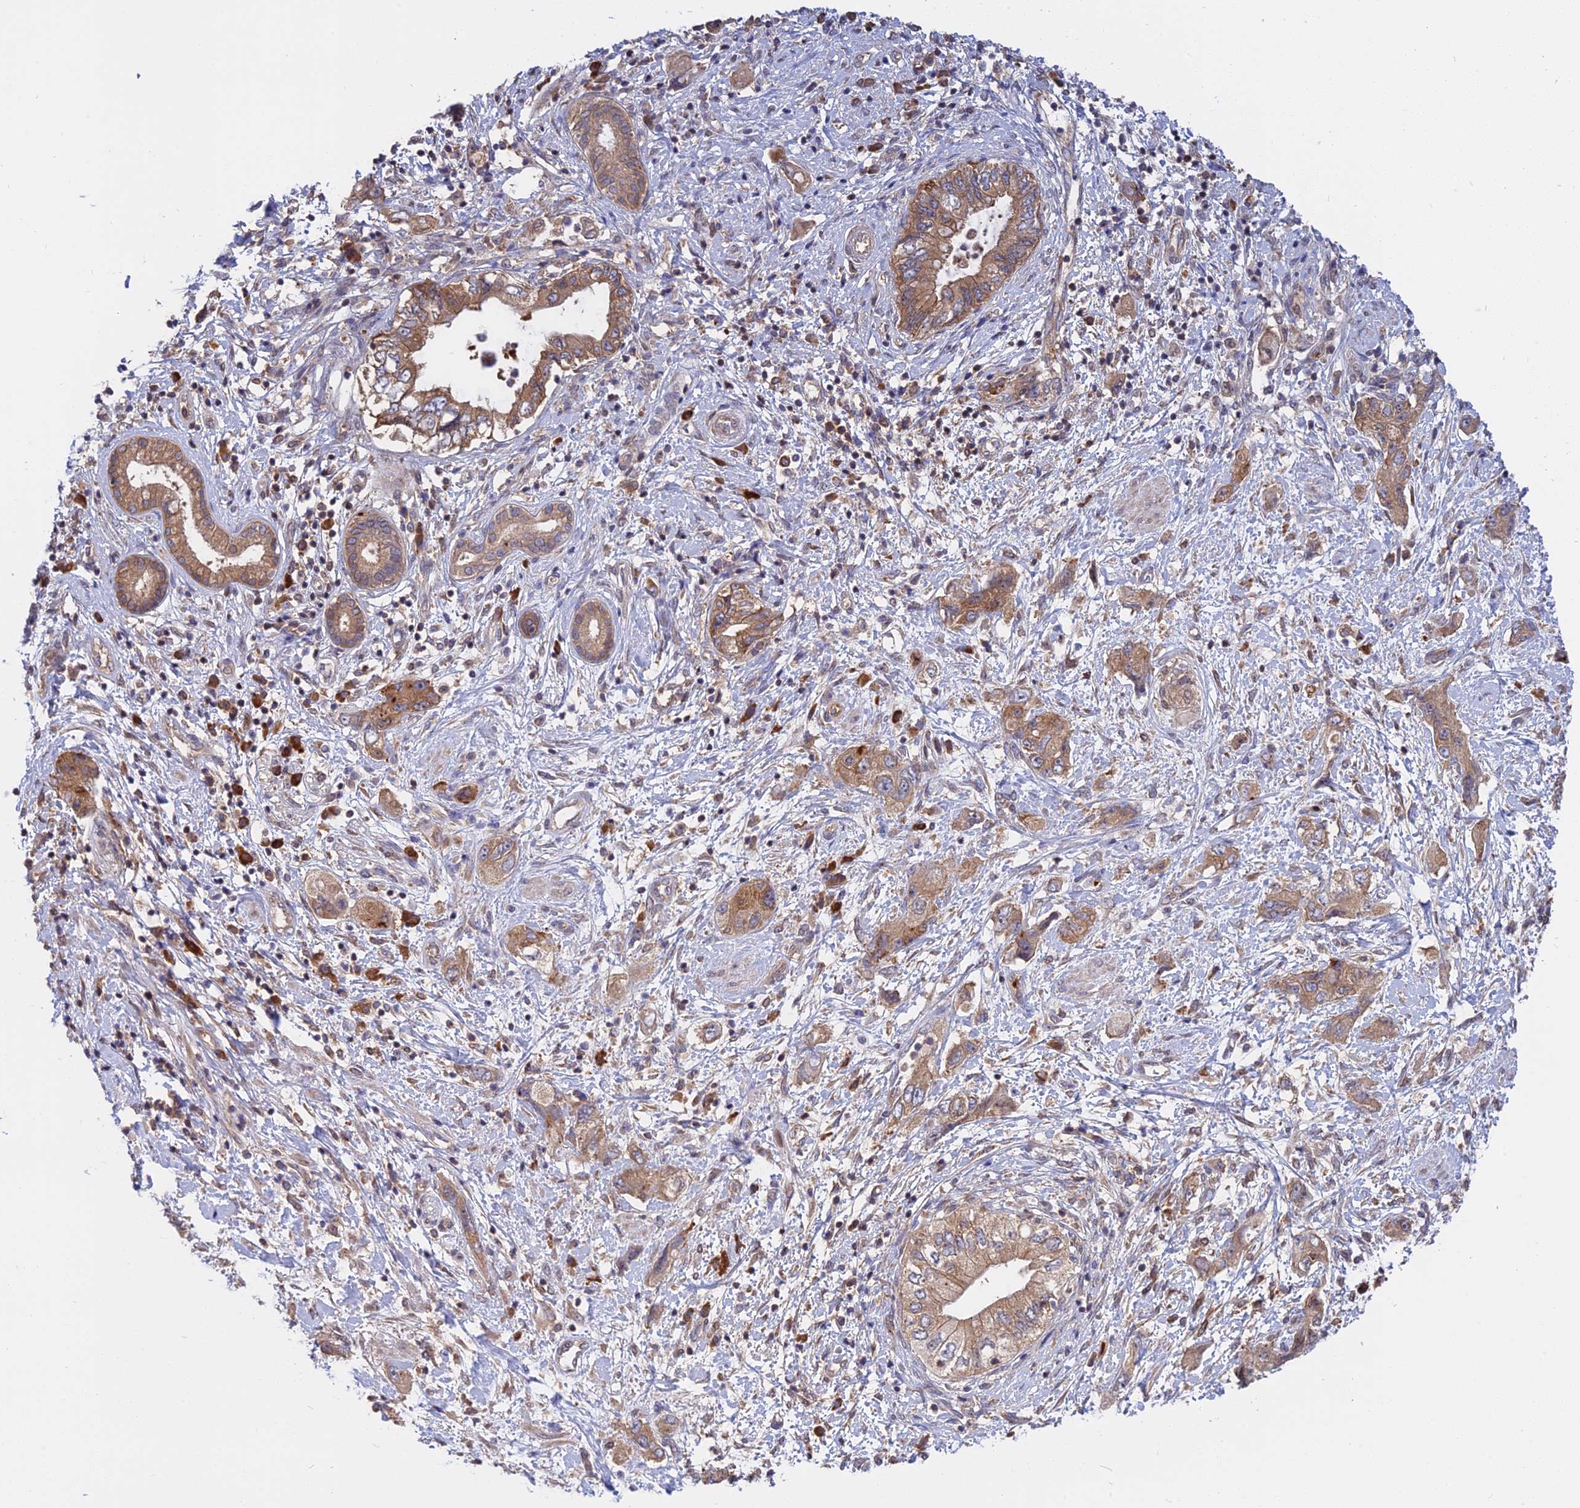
{"staining": {"intensity": "moderate", "quantity": ">75%", "location": "cytoplasmic/membranous"}, "tissue": "pancreatic cancer", "cell_type": "Tumor cells", "image_type": "cancer", "snomed": [{"axis": "morphology", "description": "Adenocarcinoma, NOS"}, {"axis": "topography", "description": "Pancreas"}], "caption": "Moderate cytoplasmic/membranous protein expression is appreciated in approximately >75% of tumor cells in pancreatic cancer.", "gene": "IL21R", "patient": {"sex": "female", "age": 73}}